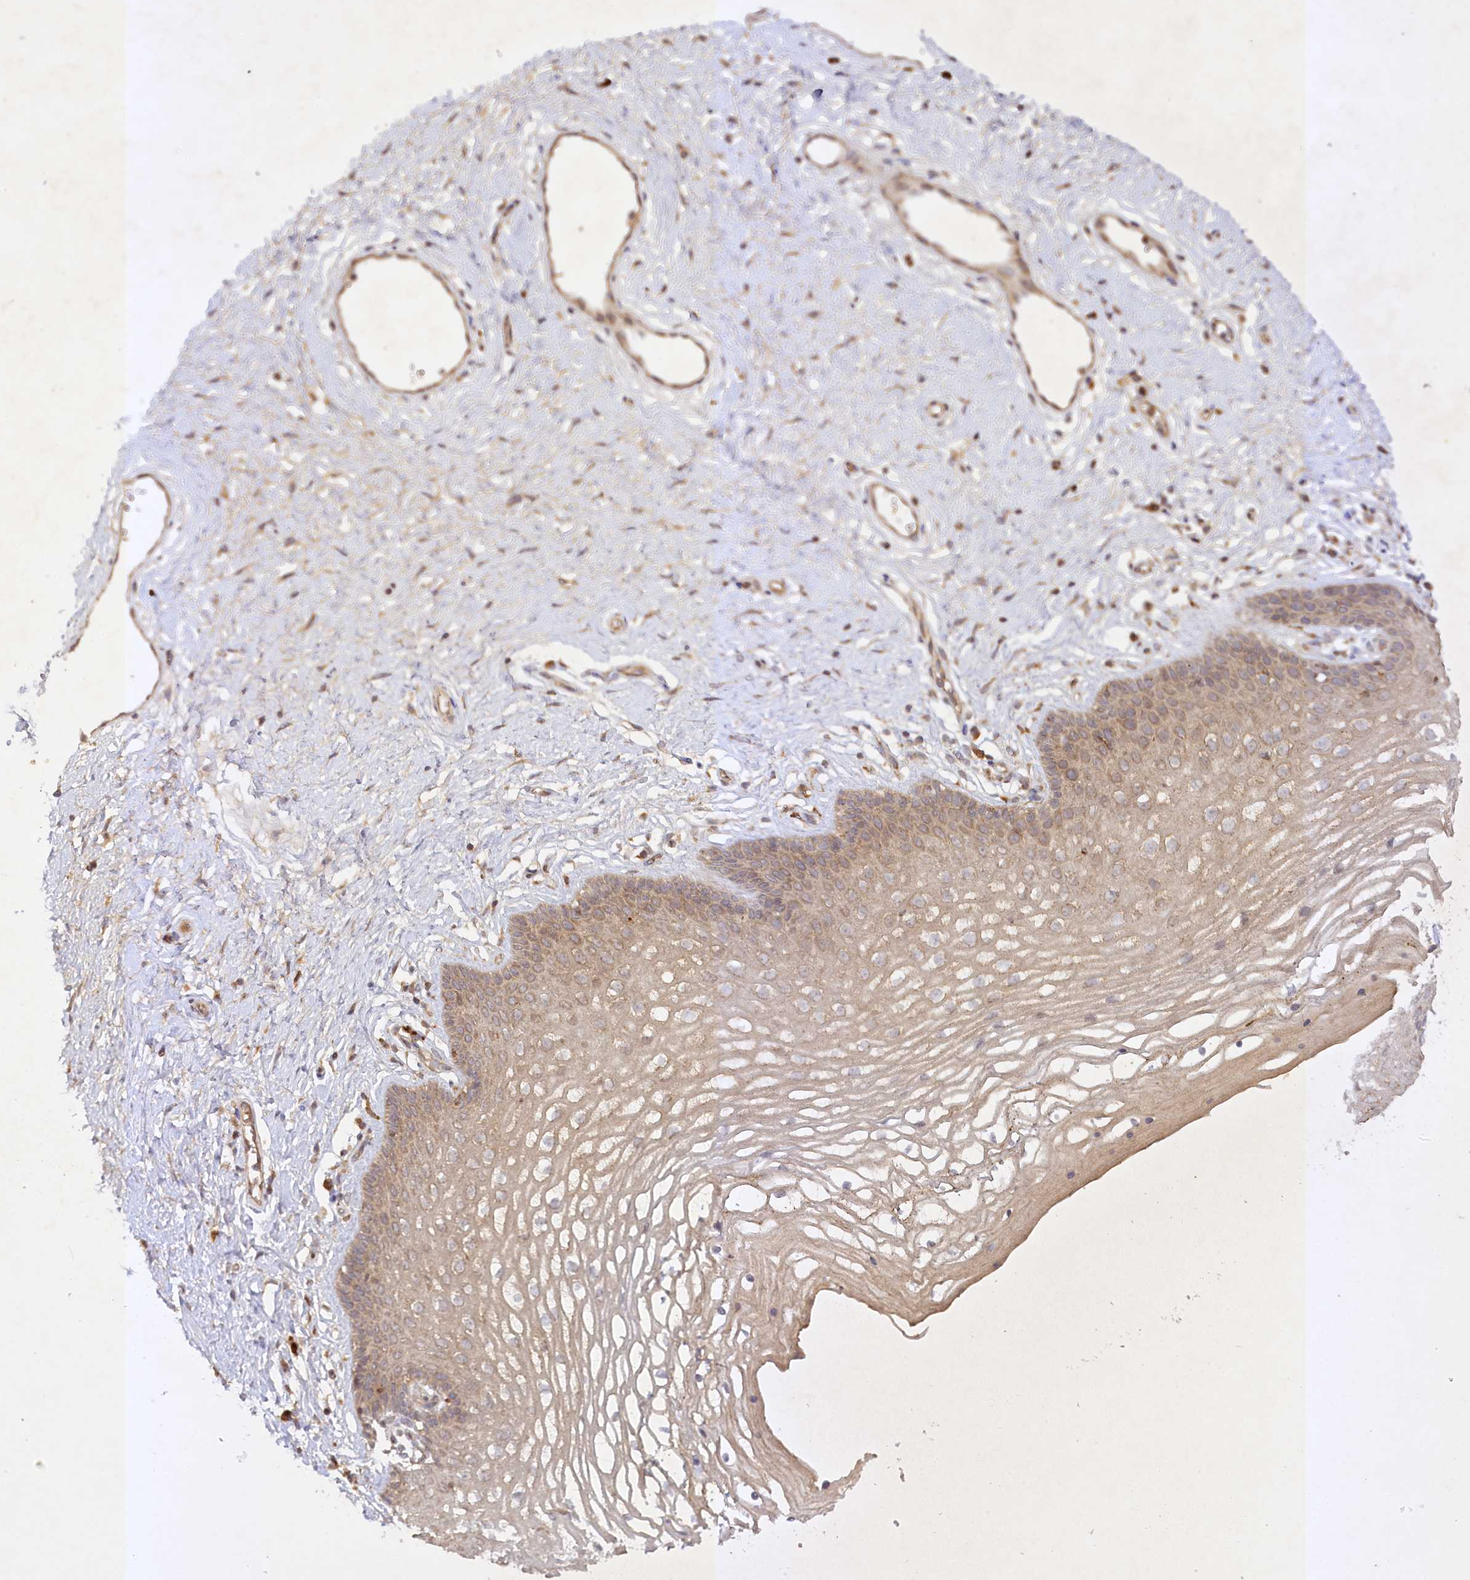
{"staining": {"intensity": "moderate", "quantity": "25%-75%", "location": "cytoplasmic/membranous"}, "tissue": "vagina", "cell_type": "Squamous epithelial cells", "image_type": "normal", "snomed": [{"axis": "morphology", "description": "Normal tissue, NOS"}, {"axis": "topography", "description": "Vagina"}], "caption": "A brown stain shows moderate cytoplasmic/membranous expression of a protein in squamous epithelial cells of normal human vagina.", "gene": "TRAF3IP1", "patient": {"sex": "female", "age": 46}}